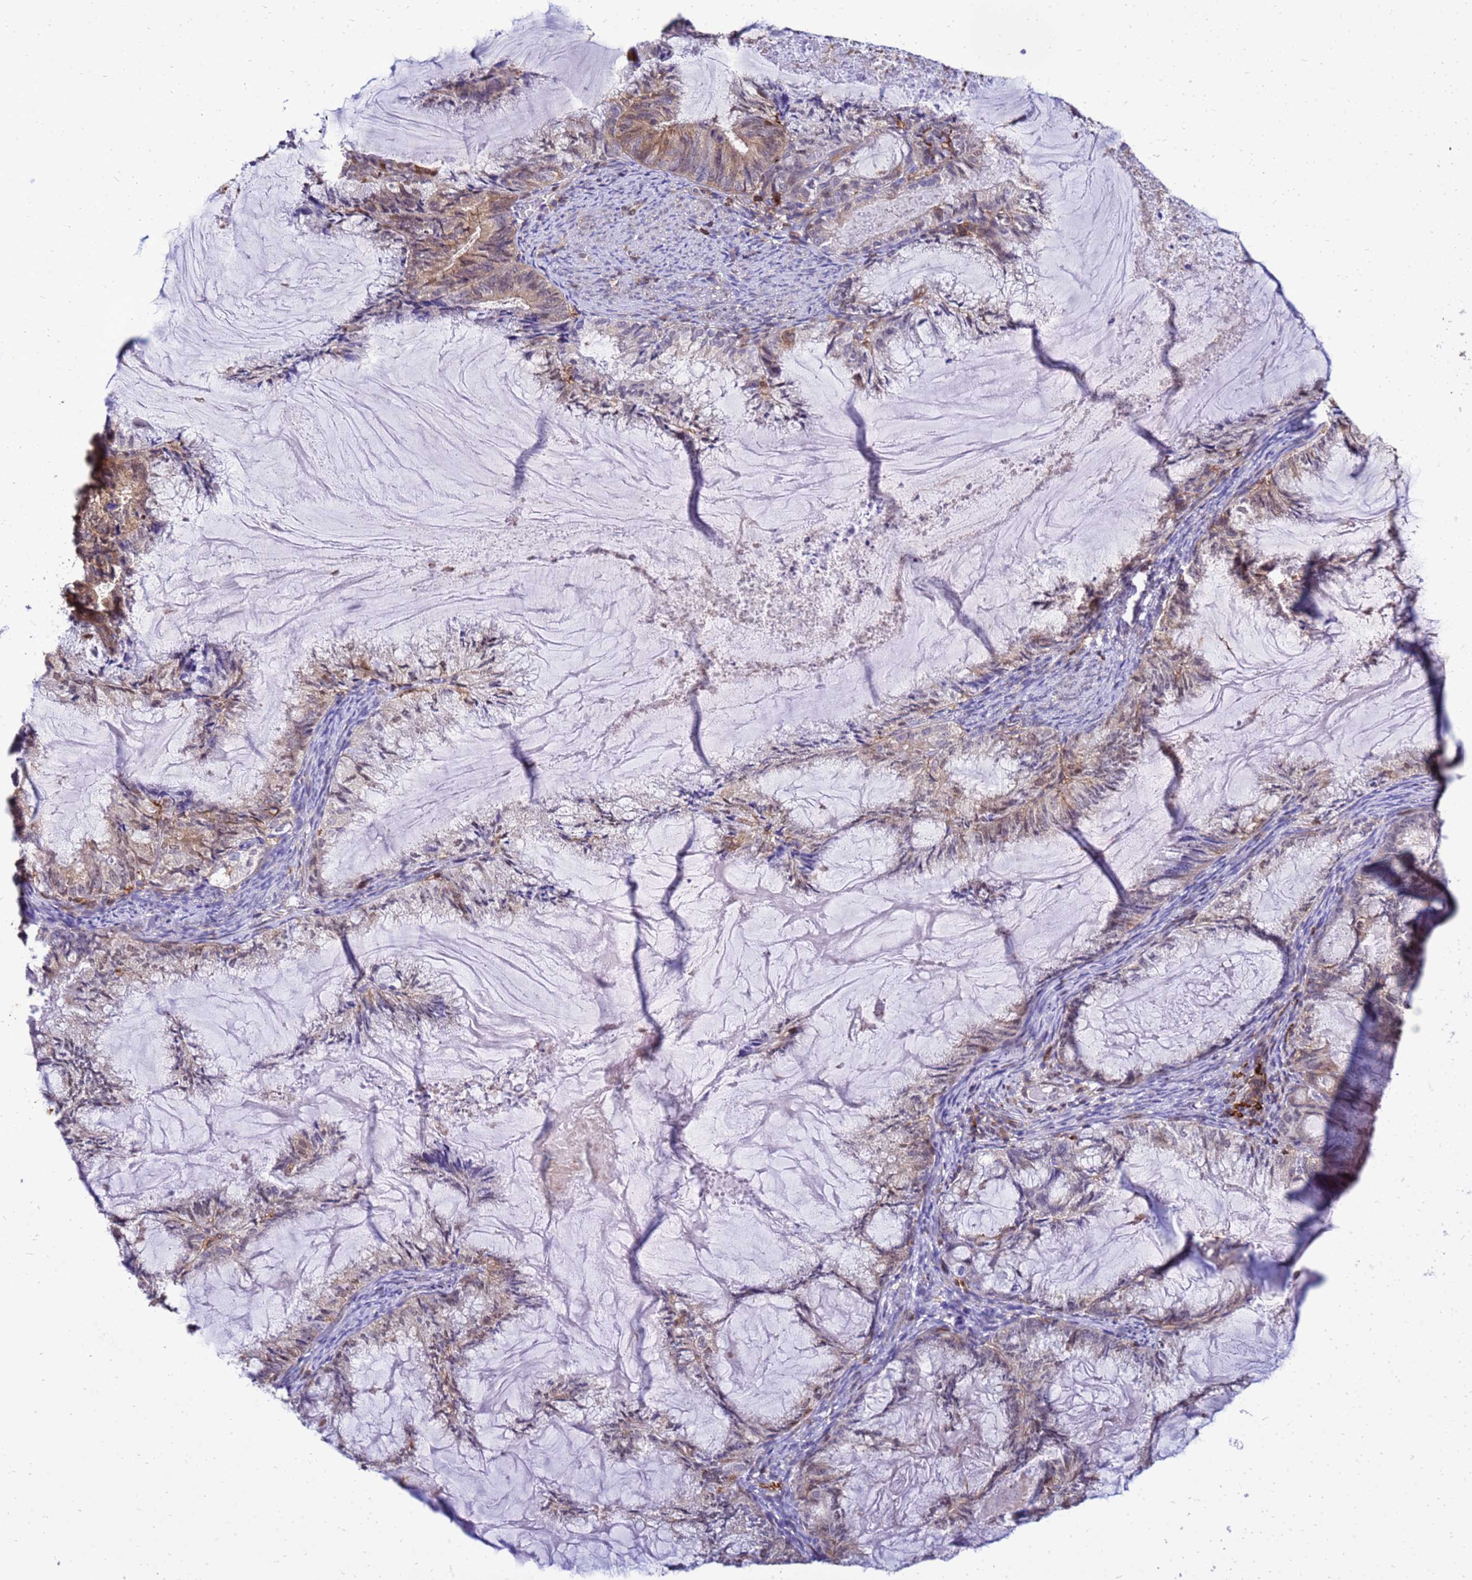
{"staining": {"intensity": "weak", "quantity": "25%-75%", "location": "cytoplasmic/membranous,nuclear"}, "tissue": "endometrial cancer", "cell_type": "Tumor cells", "image_type": "cancer", "snomed": [{"axis": "morphology", "description": "Adenocarcinoma, NOS"}, {"axis": "topography", "description": "Endometrium"}], "caption": "Brown immunohistochemical staining in human endometrial adenocarcinoma demonstrates weak cytoplasmic/membranous and nuclear expression in approximately 25%-75% of tumor cells. The staining is performed using DAB (3,3'-diaminobenzidine) brown chromogen to label protein expression. The nuclei are counter-stained blue using hematoxylin.", "gene": "DBNDD2", "patient": {"sex": "female", "age": 86}}